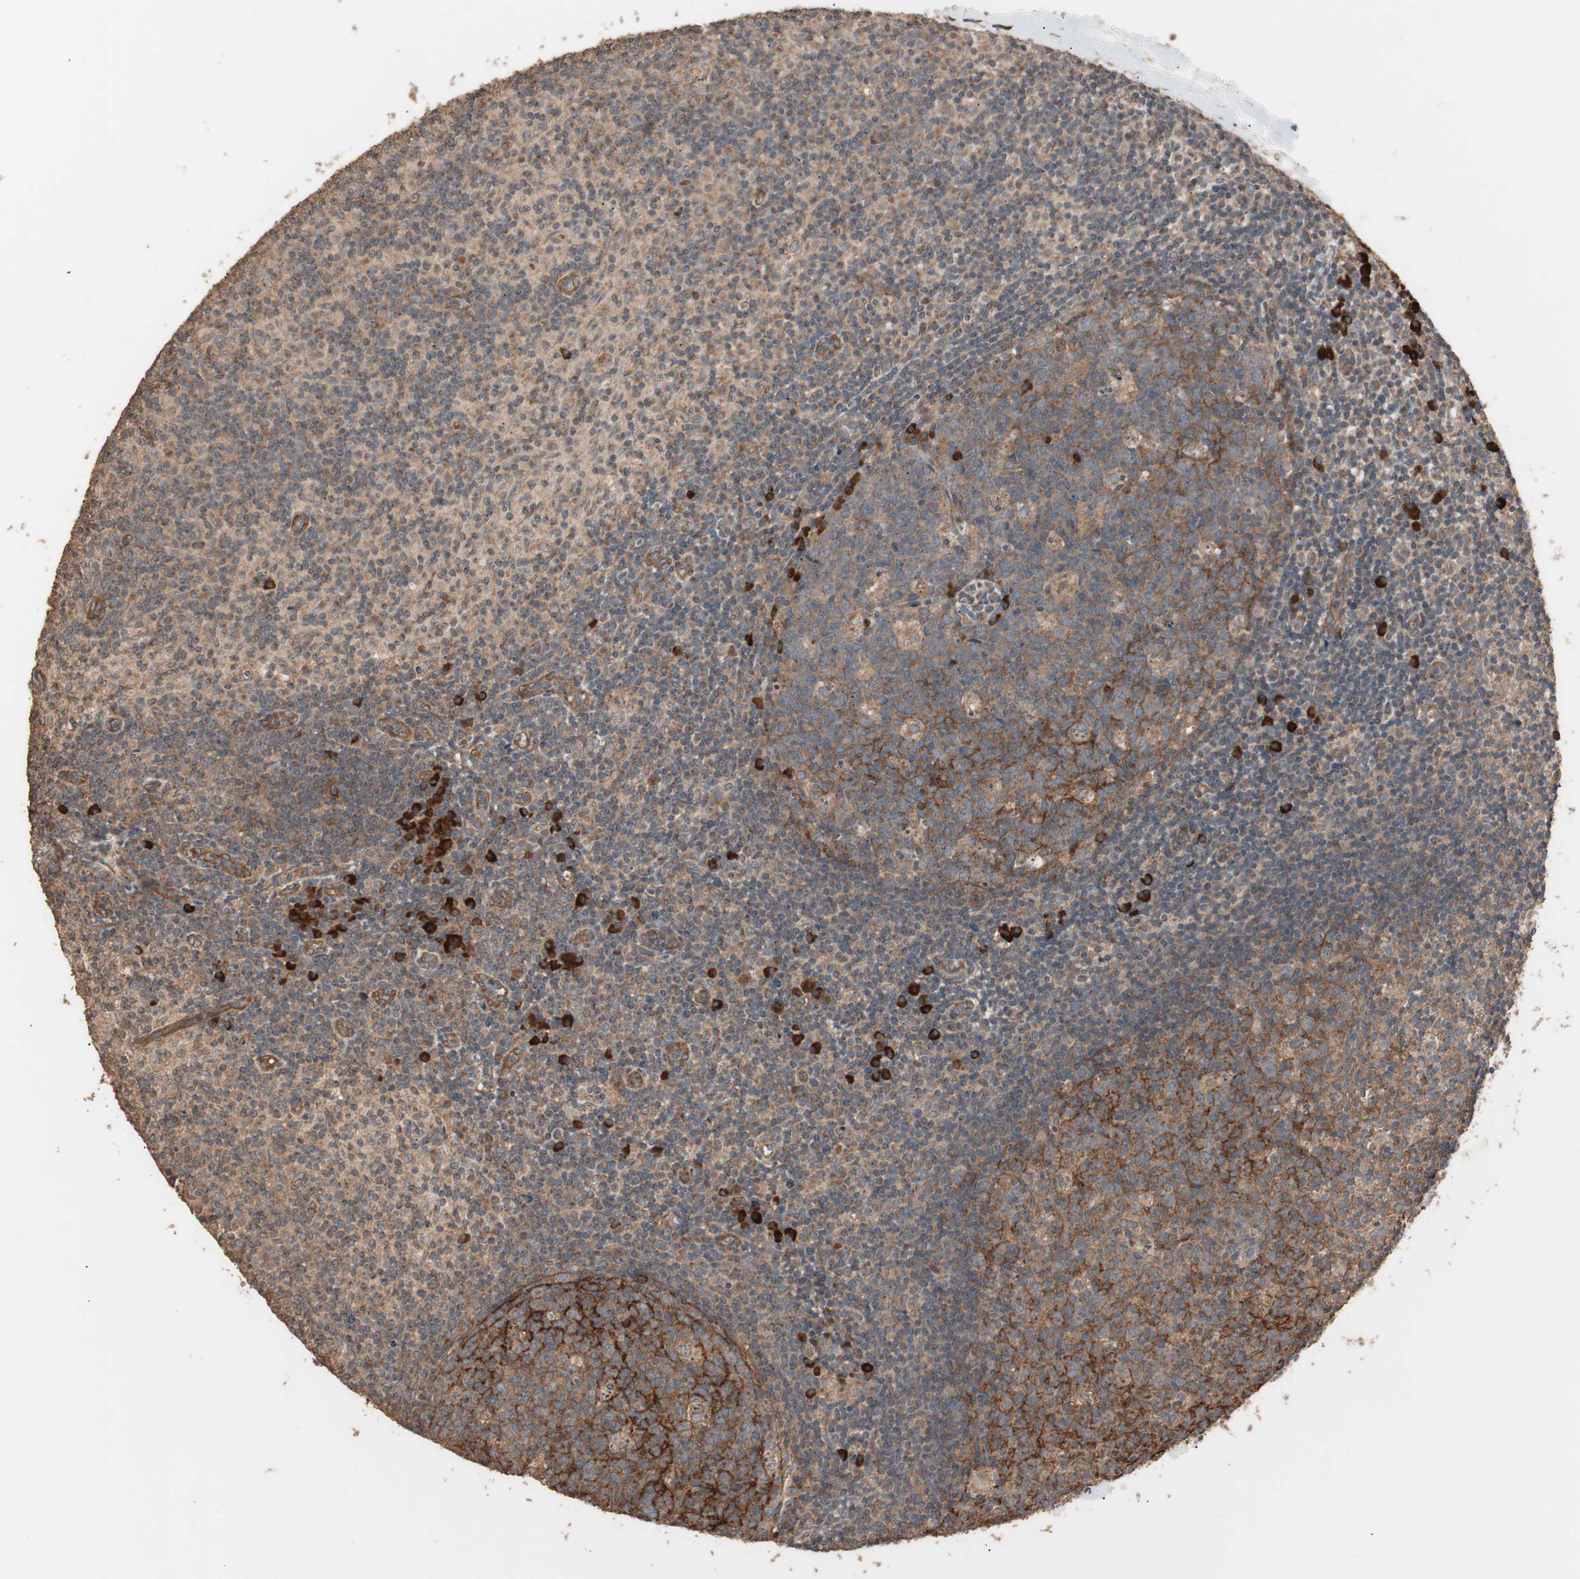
{"staining": {"intensity": "strong", "quantity": "25%-75%", "location": "cytoplasmic/membranous"}, "tissue": "lymph node", "cell_type": "Germinal center cells", "image_type": "normal", "snomed": [{"axis": "morphology", "description": "Normal tissue, NOS"}, {"axis": "morphology", "description": "Inflammation, NOS"}, {"axis": "topography", "description": "Lymph node"}], "caption": "Immunohistochemical staining of unremarkable lymph node displays strong cytoplasmic/membranous protein expression in approximately 25%-75% of germinal center cells.", "gene": "LZTS1", "patient": {"sex": "male", "age": 55}}